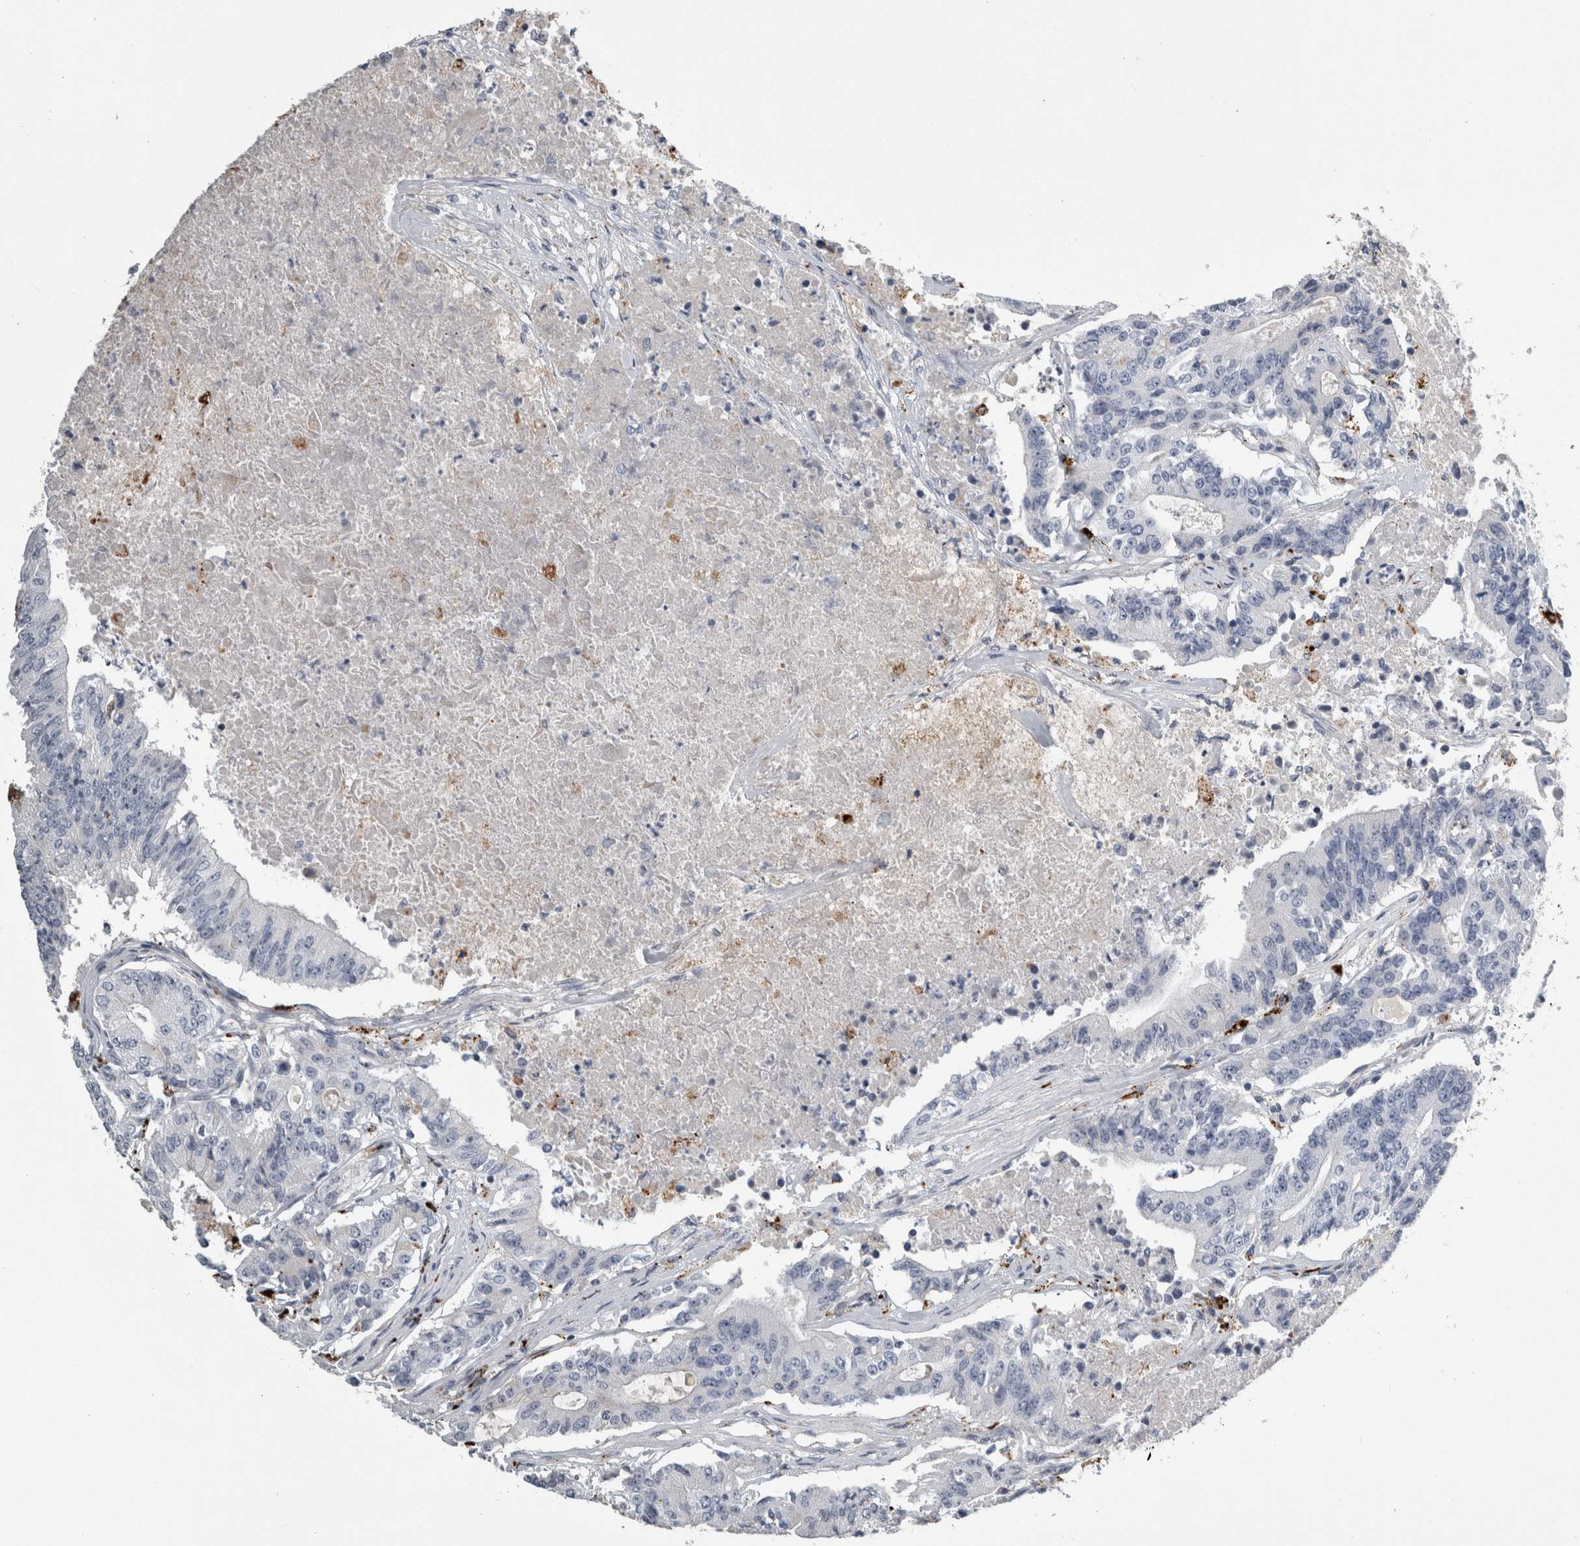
{"staining": {"intensity": "negative", "quantity": "none", "location": "none"}, "tissue": "colorectal cancer", "cell_type": "Tumor cells", "image_type": "cancer", "snomed": [{"axis": "morphology", "description": "Adenocarcinoma, NOS"}, {"axis": "topography", "description": "Colon"}], "caption": "This is a histopathology image of immunohistochemistry staining of colorectal adenocarcinoma, which shows no expression in tumor cells. (DAB (3,3'-diaminobenzidine) immunohistochemistry (IHC), high magnification).", "gene": "DPP7", "patient": {"sex": "female", "age": 77}}